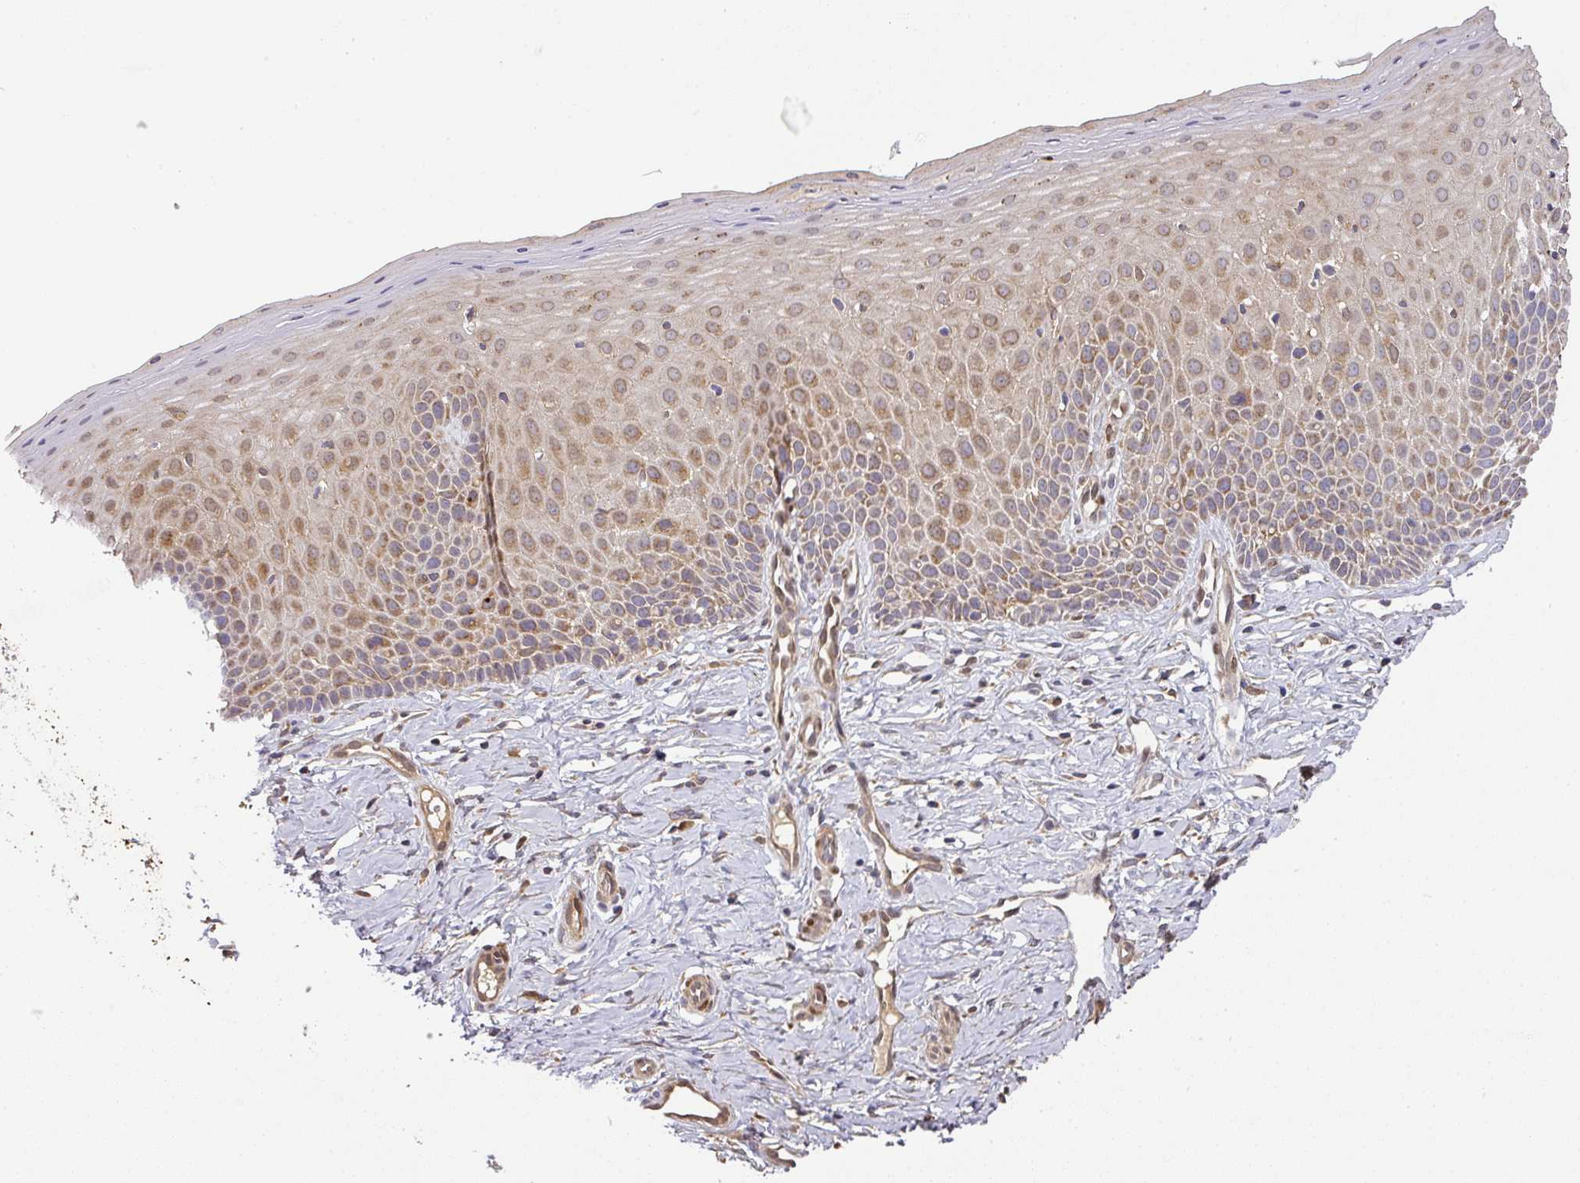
{"staining": {"intensity": "weak", "quantity": "25%-75%", "location": "cytoplasmic/membranous"}, "tissue": "cervix", "cell_type": "Glandular cells", "image_type": "normal", "snomed": [{"axis": "morphology", "description": "Normal tissue, NOS"}, {"axis": "topography", "description": "Cervix"}], "caption": "This is an image of immunohistochemistry (IHC) staining of benign cervix, which shows weak staining in the cytoplasmic/membranous of glandular cells.", "gene": "MALSU1", "patient": {"sex": "female", "age": 36}}